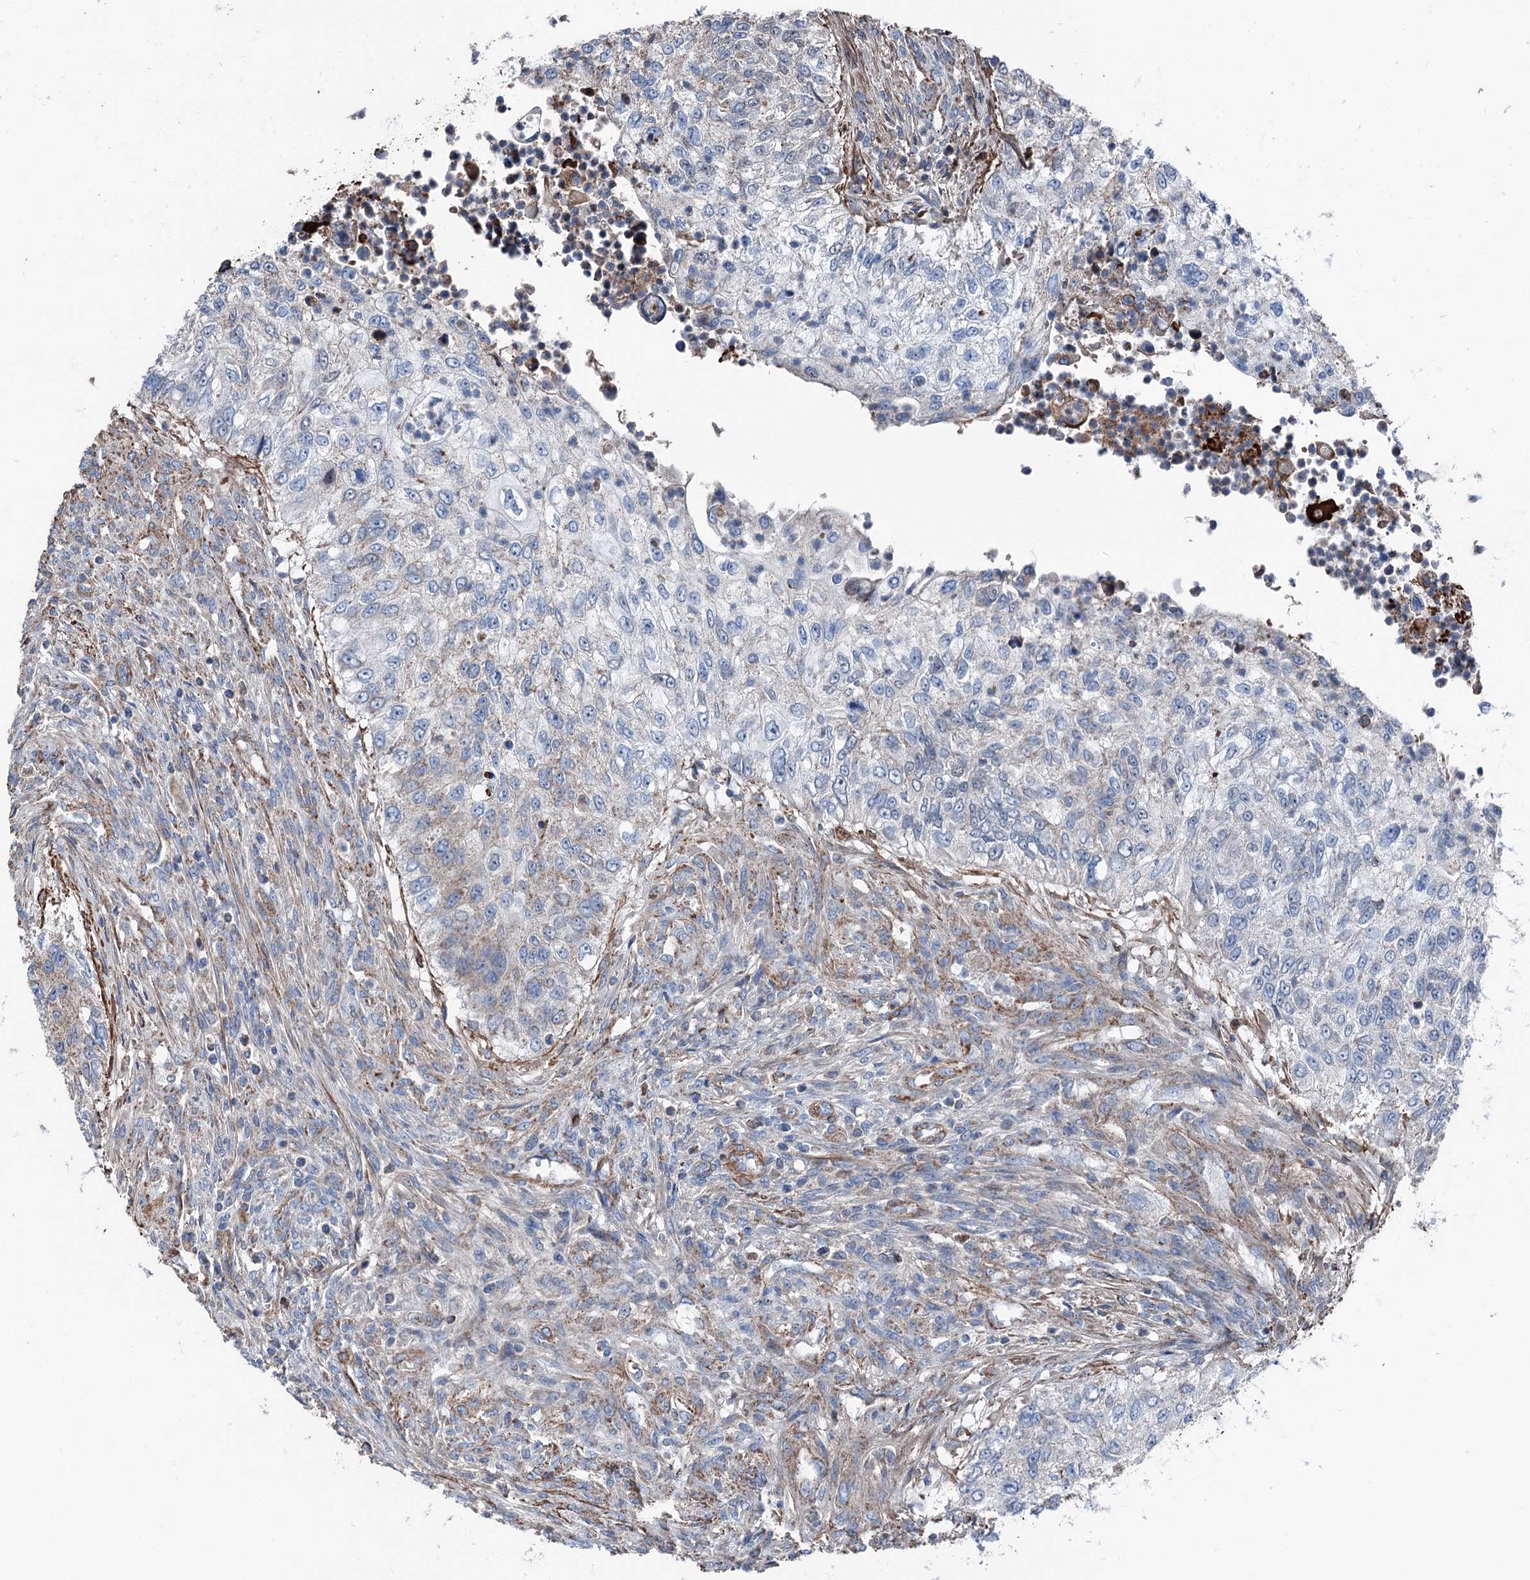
{"staining": {"intensity": "weak", "quantity": "<25%", "location": "cytoplasmic/membranous"}, "tissue": "urothelial cancer", "cell_type": "Tumor cells", "image_type": "cancer", "snomed": [{"axis": "morphology", "description": "Urothelial carcinoma, High grade"}, {"axis": "topography", "description": "Urinary bladder"}], "caption": "The histopathology image demonstrates no staining of tumor cells in high-grade urothelial carcinoma.", "gene": "DDIAS", "patient": {"sex": "female", "age": 60}}